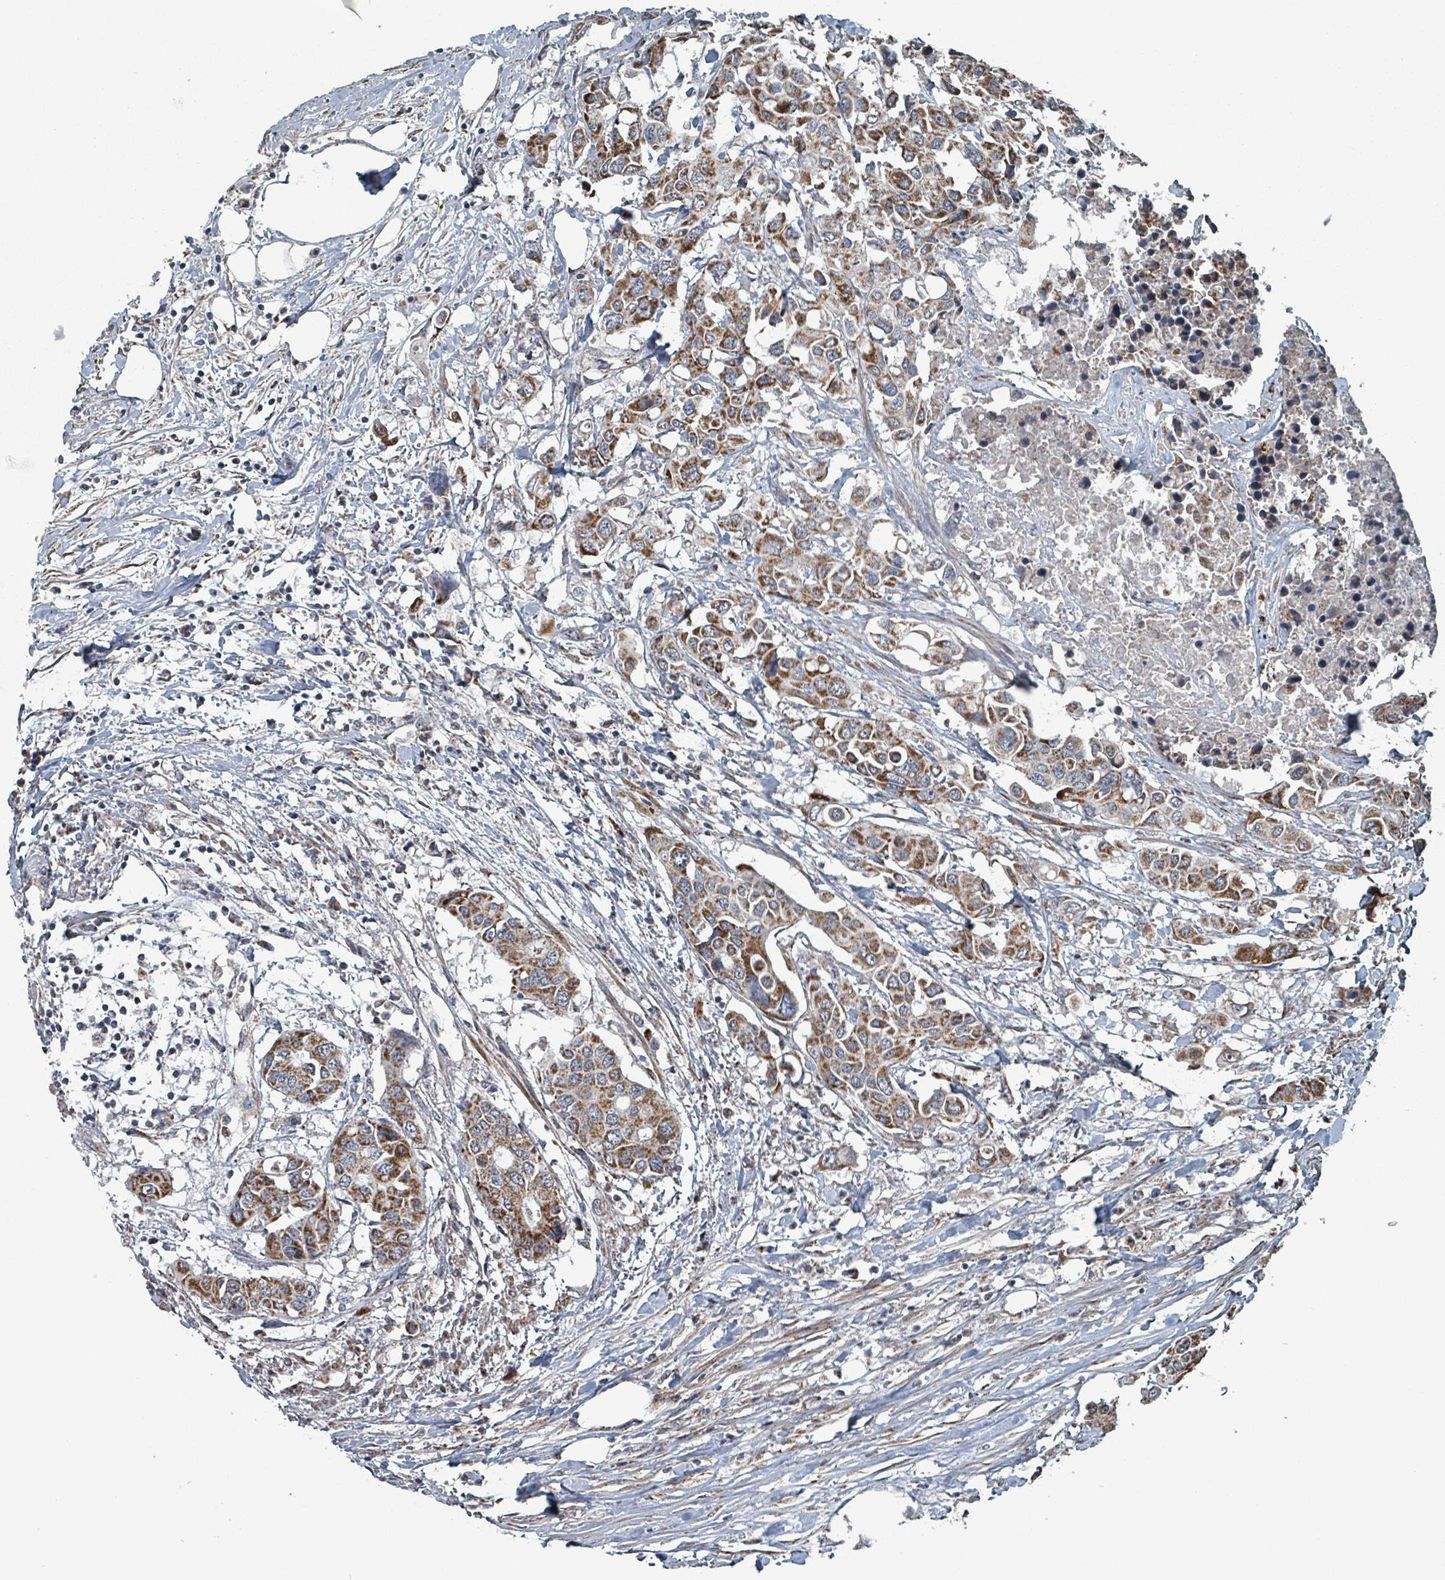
{"staining": {"intensity": "strong", "quantity": ">75%", "location": "cytoplasmic/membranous"}, "tissue": "colorectal cancer", "cell_type": "Tumor cells", "image_type": "cancer", "snomed": [{"axis": "morphology", "description": "Adenocarcinoma, NOS"}, {"axis": "topography", "description": "Colon"}], "caption": "Brown immunohistochemical staining in human adenocarcinoma (colorectal) displays strong cytoplasmic/membranous expression in about >75% of tumor cells.", "gene": "MRPL4", "patient": {"sex": "male", "age": 77}}